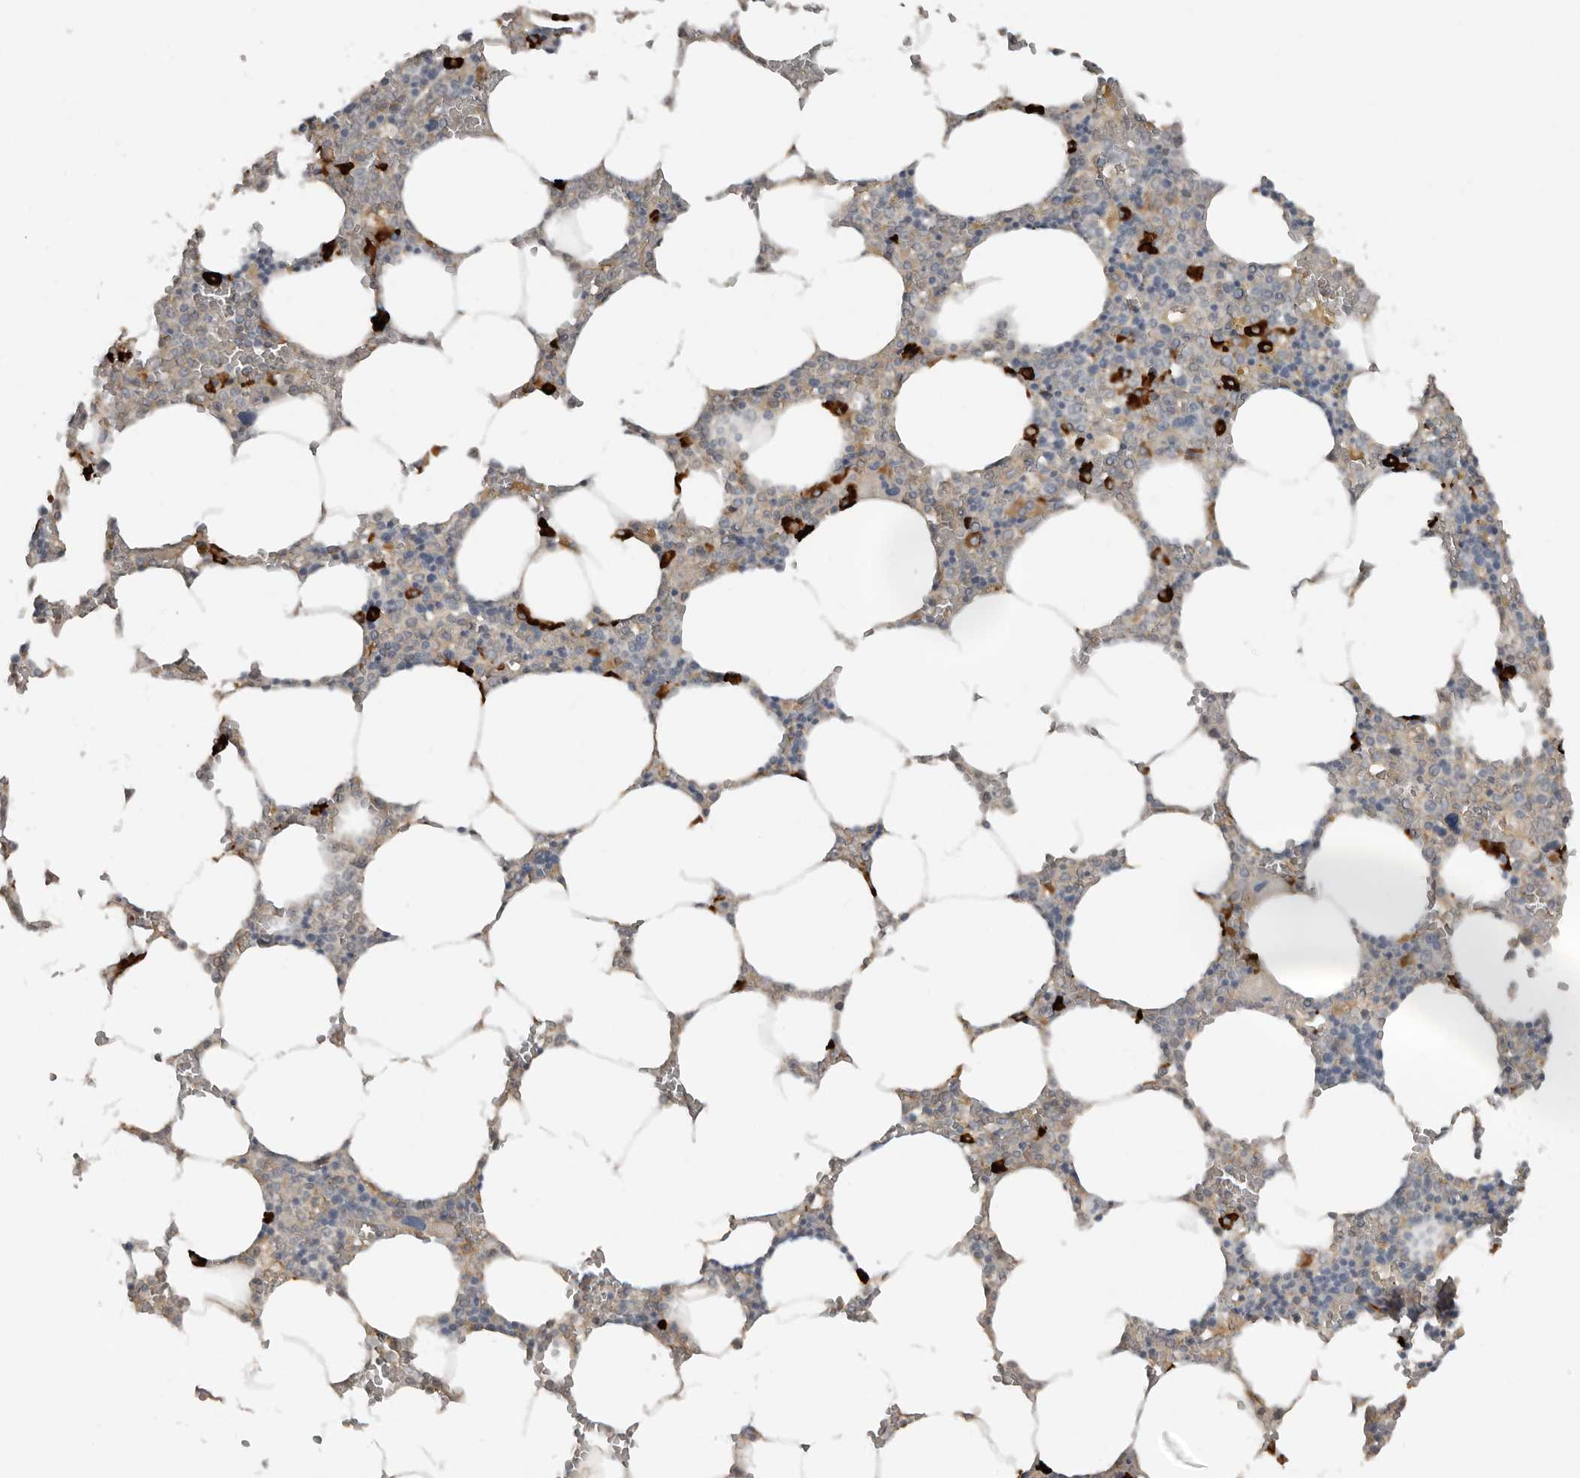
{"staining": {"intensity": "strong", "quantity": "<25%", "location": "cytoplasmic/membranous"}, "tissue": "bone marrow", "cell_type": "Hematopoietic cells", "image_type": "normal", "snomed": [{"axis": "morphology", "description": "Normal tissue, NOS"}, {"axis": "topography", "description": "Bone marrow"}], "caption": "The photomicrograph reveals immunohistochemical staining of normal bone marrow. There is strong cytoplasmic/membranous staining is appreciated in approximately <25% of hematopoietic cells. (Brightfield microscopy of DAB IHC at high magnification).", "gene": "TEAD3", "patient": {"sex": "male", "age": 70}}